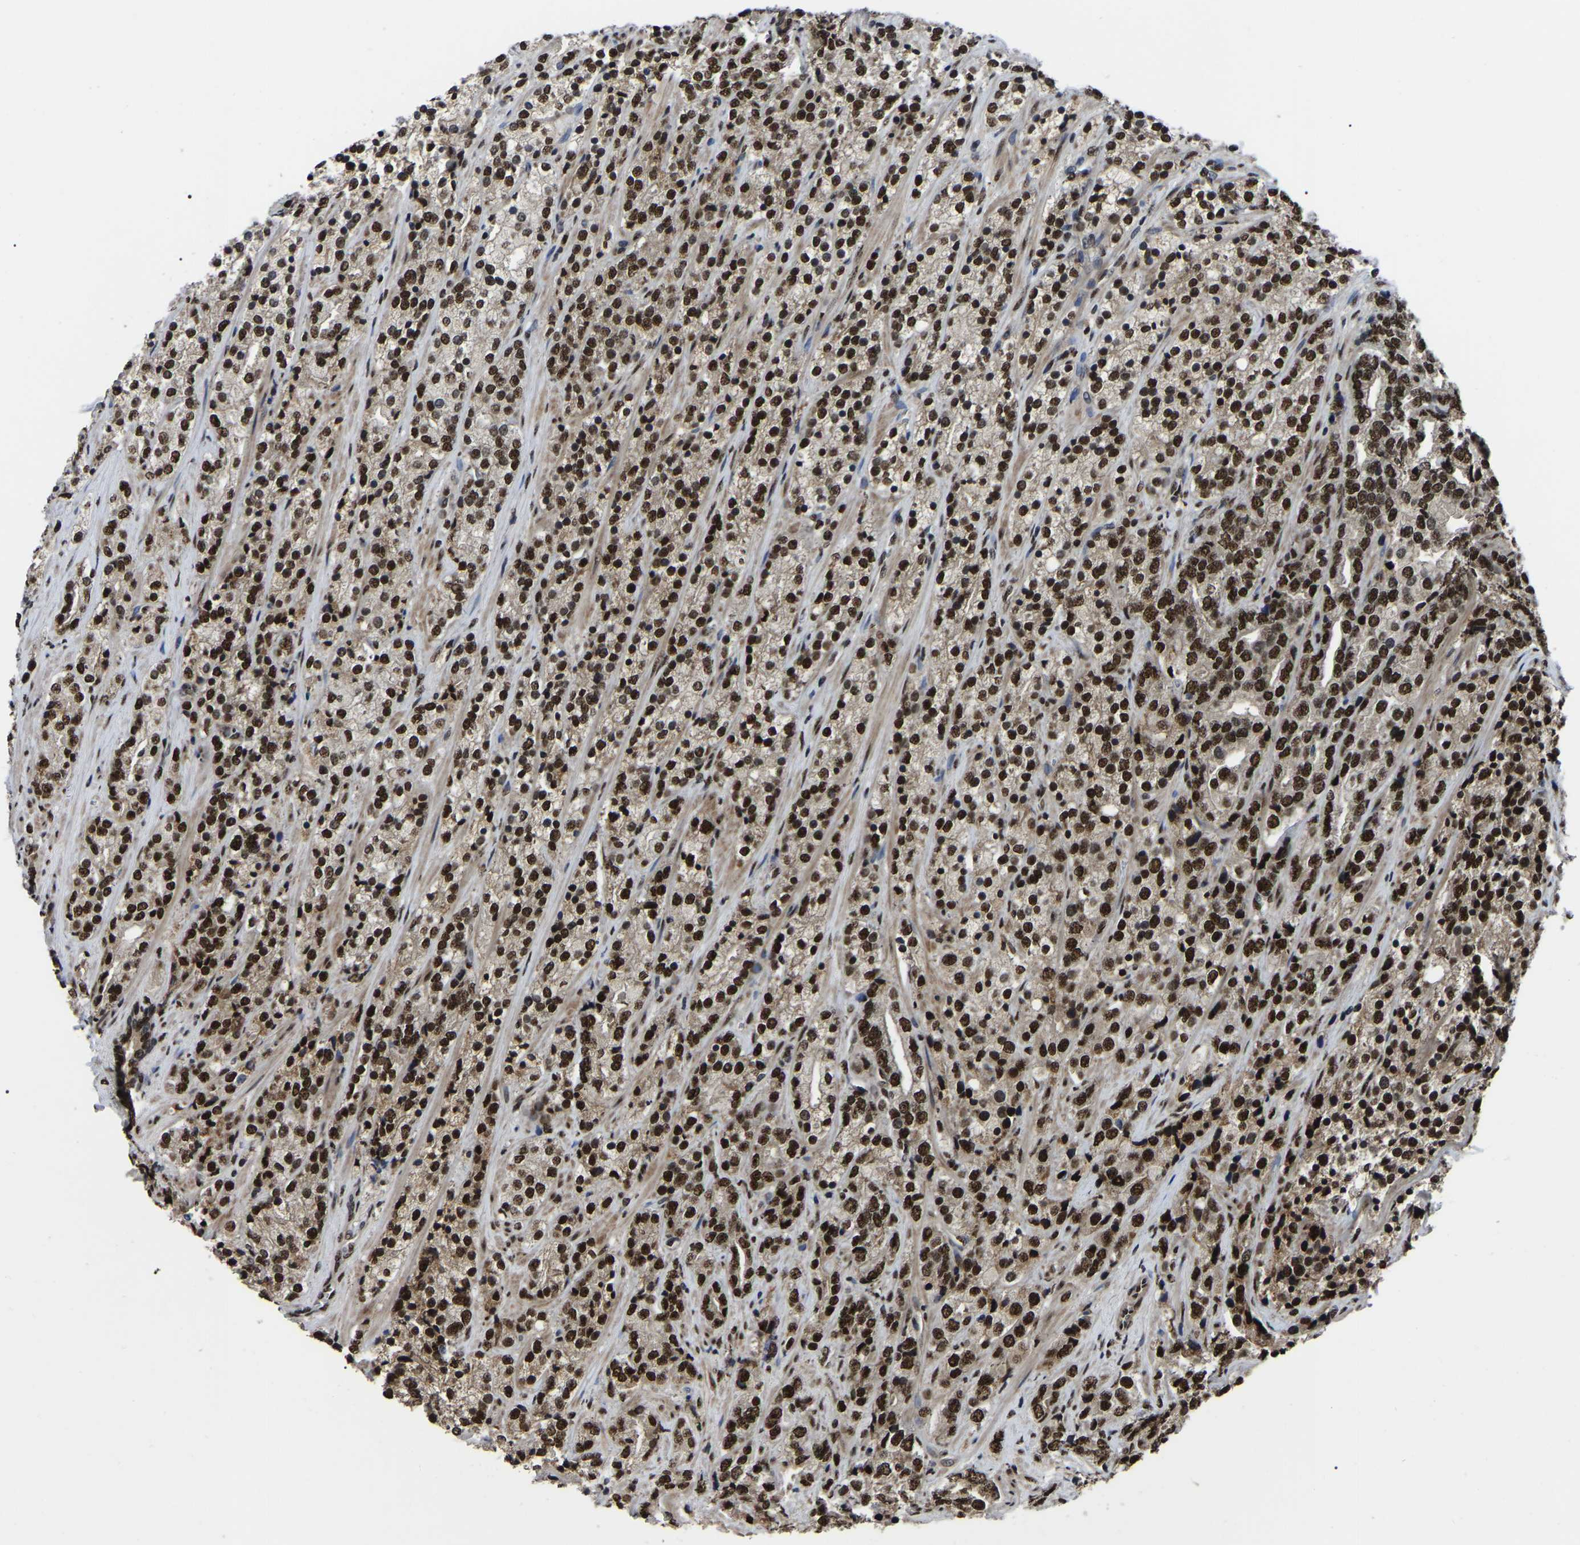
{"staining": {"intensity": "strong", "quantity": ">75%", "location": "nuclear"}, "tissue": "prostate cancer", "cell_type": "Tumor cells", "image_type": "cancer", "snomed": [{"axis": "morphology", "description": "Adenocarcinoma, High grade"}, {"axis": "topography", "description": "Prostate"}], "caption": "Prostate high-grade adenocarcinoma tissue shows strong nuclear positivity in about >75% of tumor cells The staining is performed using DAB brown chromogen to label protein expression. The nuclei are counter-stained blue using hematoxylin.", "gene": "TRIM35", "patient": {"sex": "male", "age": 71}}